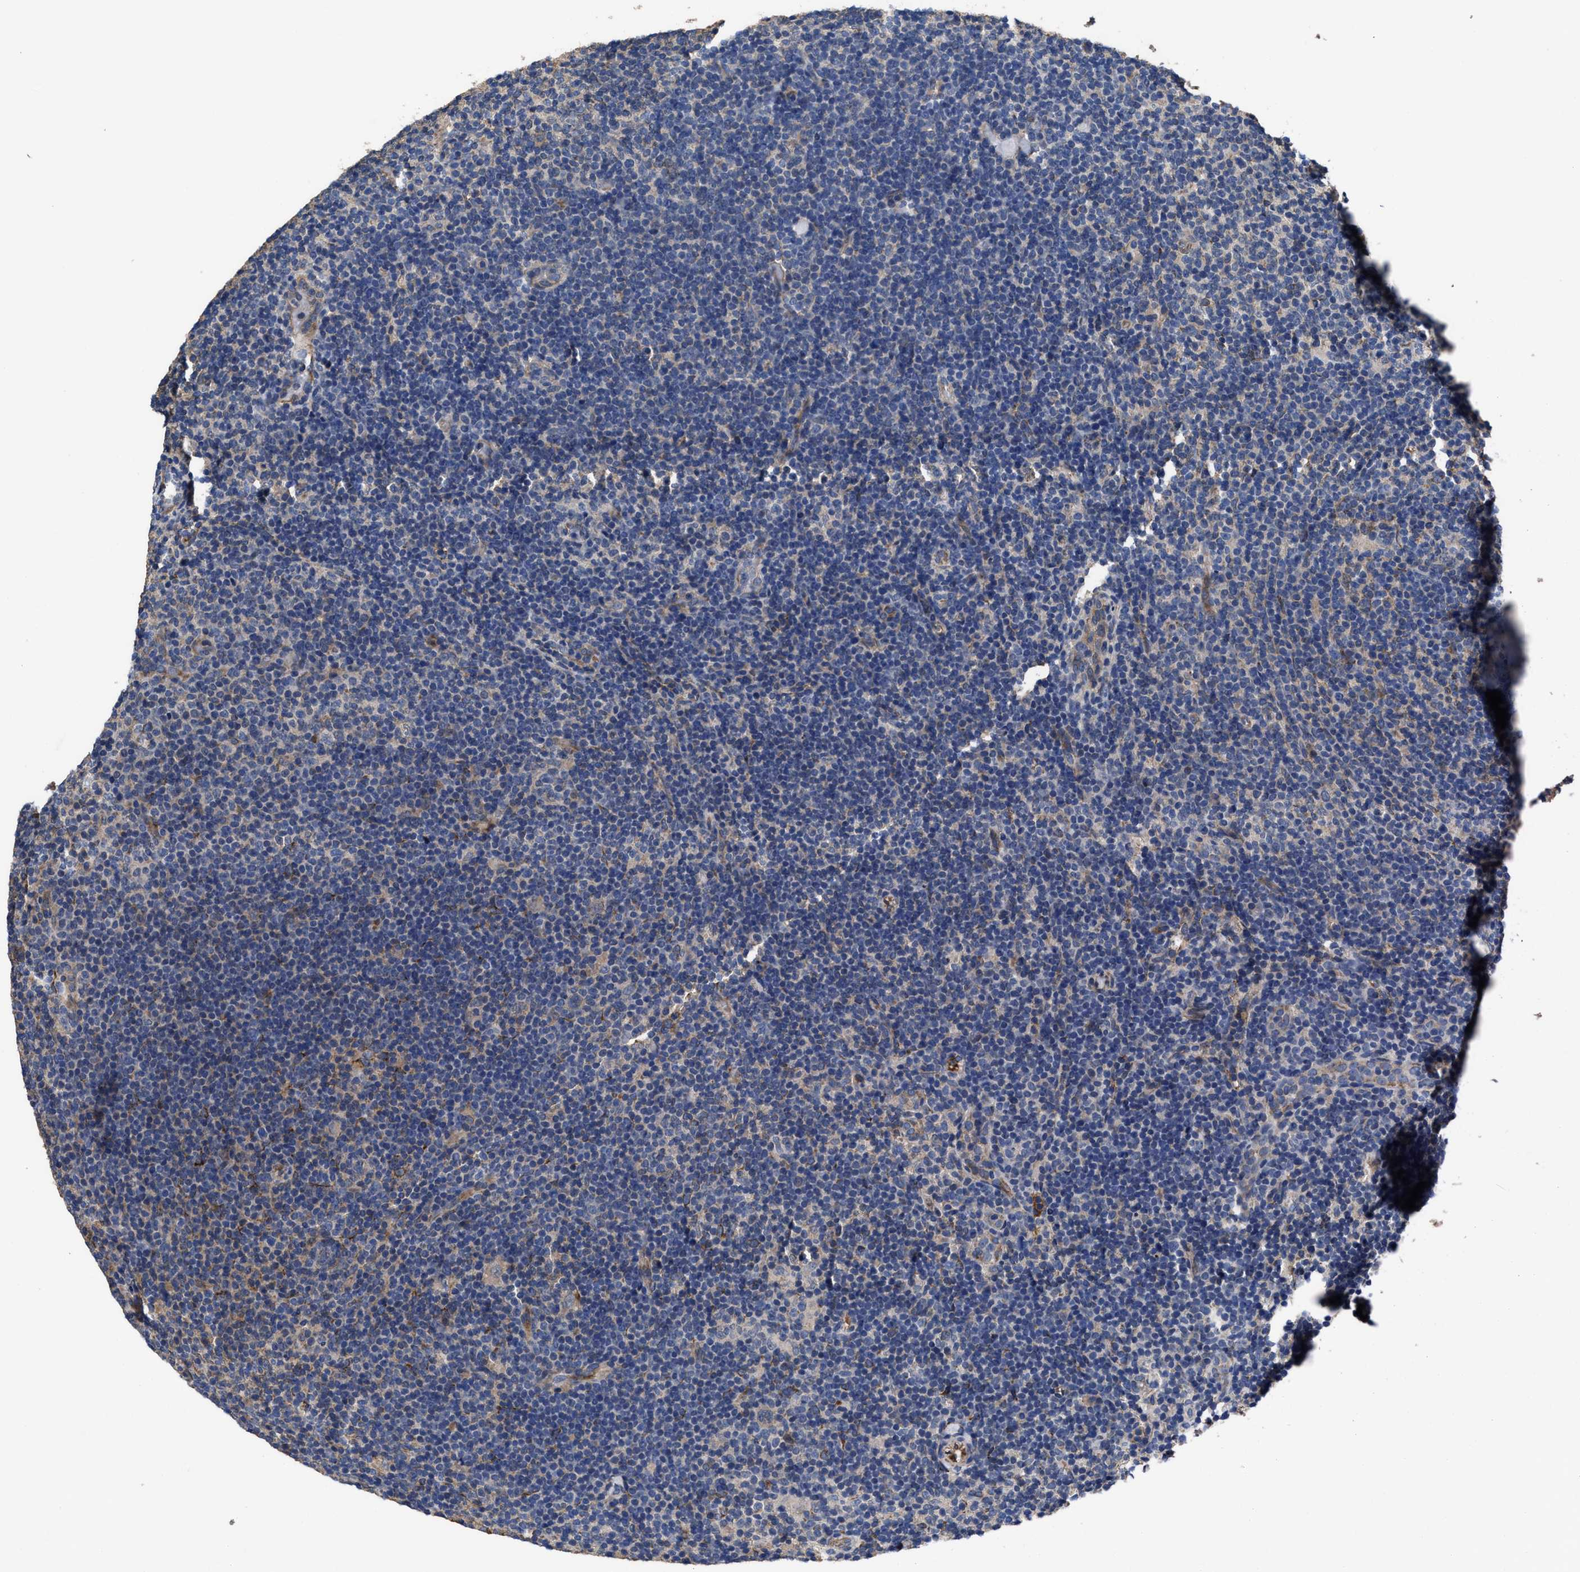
{"staining": {"intensity": "weak", "quantity": "<25%", "location": "cytoplasmic/membranous"}, "tissue": "lymphoma", "cell_type": "Tumor cells", "image_type": "cancer", "snomed": [{"axis": "morphology", "description": "Hodgkin's disease, NOS"}, {"axis": "topography", "description": "Lymph node"}], "caption": "A photomicrograph of Hodgkin's disease stained for a protein displays no brown staining in tumor cells. (Brightfield microscopy of DAB (3,3'-diaminobenzidine) IHC at high magnification).", "gene": "IDNK", "patient": {"sex": "female", "age": 57}}